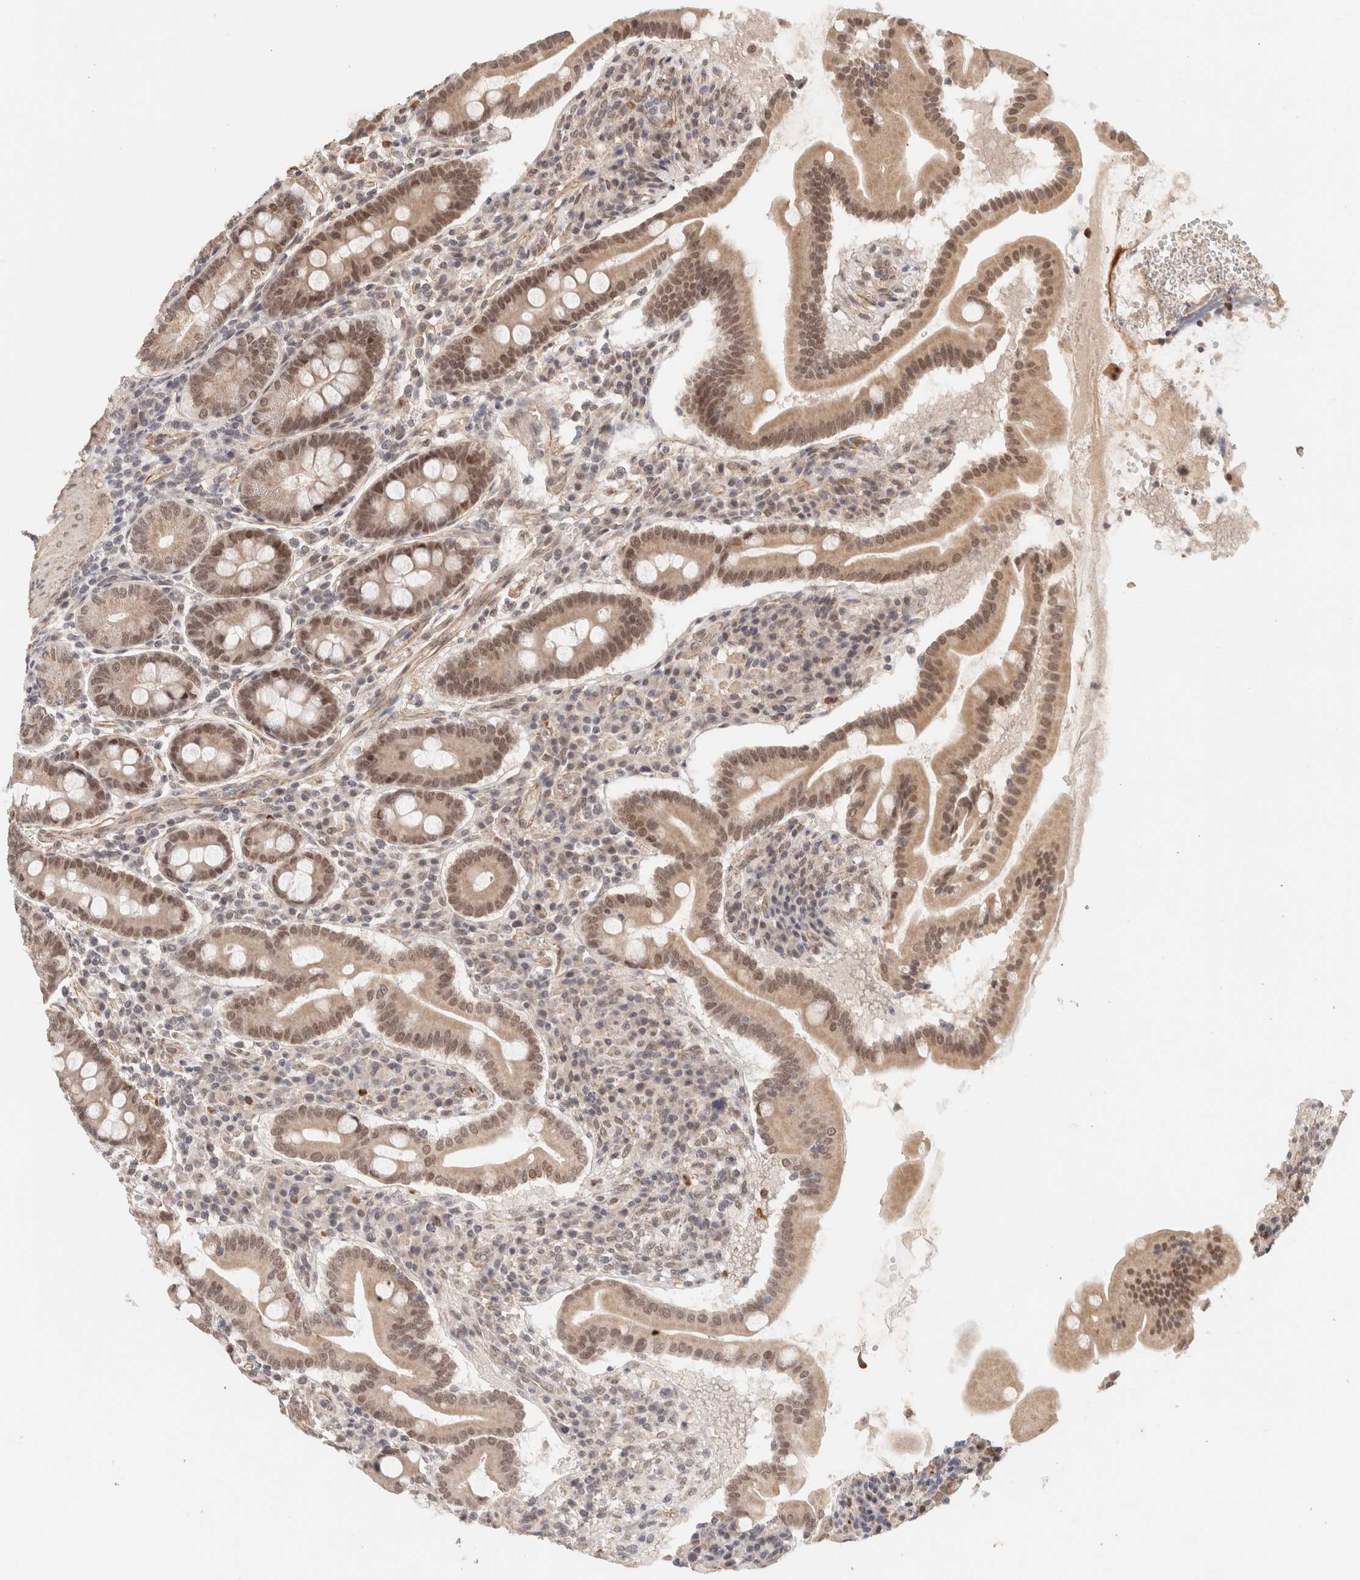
{"staining": {"intensity": "weak", "quantity": ">75%", "location": "cytoplasmic/membranous,nuclear"}, "tissue": "duodenum", "cell_type": "Glandular cells", "image_type": "normal", "snomed": [{"axis": "morphology", "description": "Normal tissue, NOS"}, {"axis": "topography", "description": "Duodenum"}], "caption": "Immunohistochemistry (IHC) (DAB) staining of benign human duodenum demonstrates weak cytoplasmic/membranous,nuclear protein positivity in approximately >75% of glandular cells. The staining was performed using DAB (3,3'-diaminobenzidine), with brown indicating positive protein expression. Nuclei are stained blue with hematoxylin.", "gene": "BRPF3", "patient": {"sex": "male", "age": 50}}